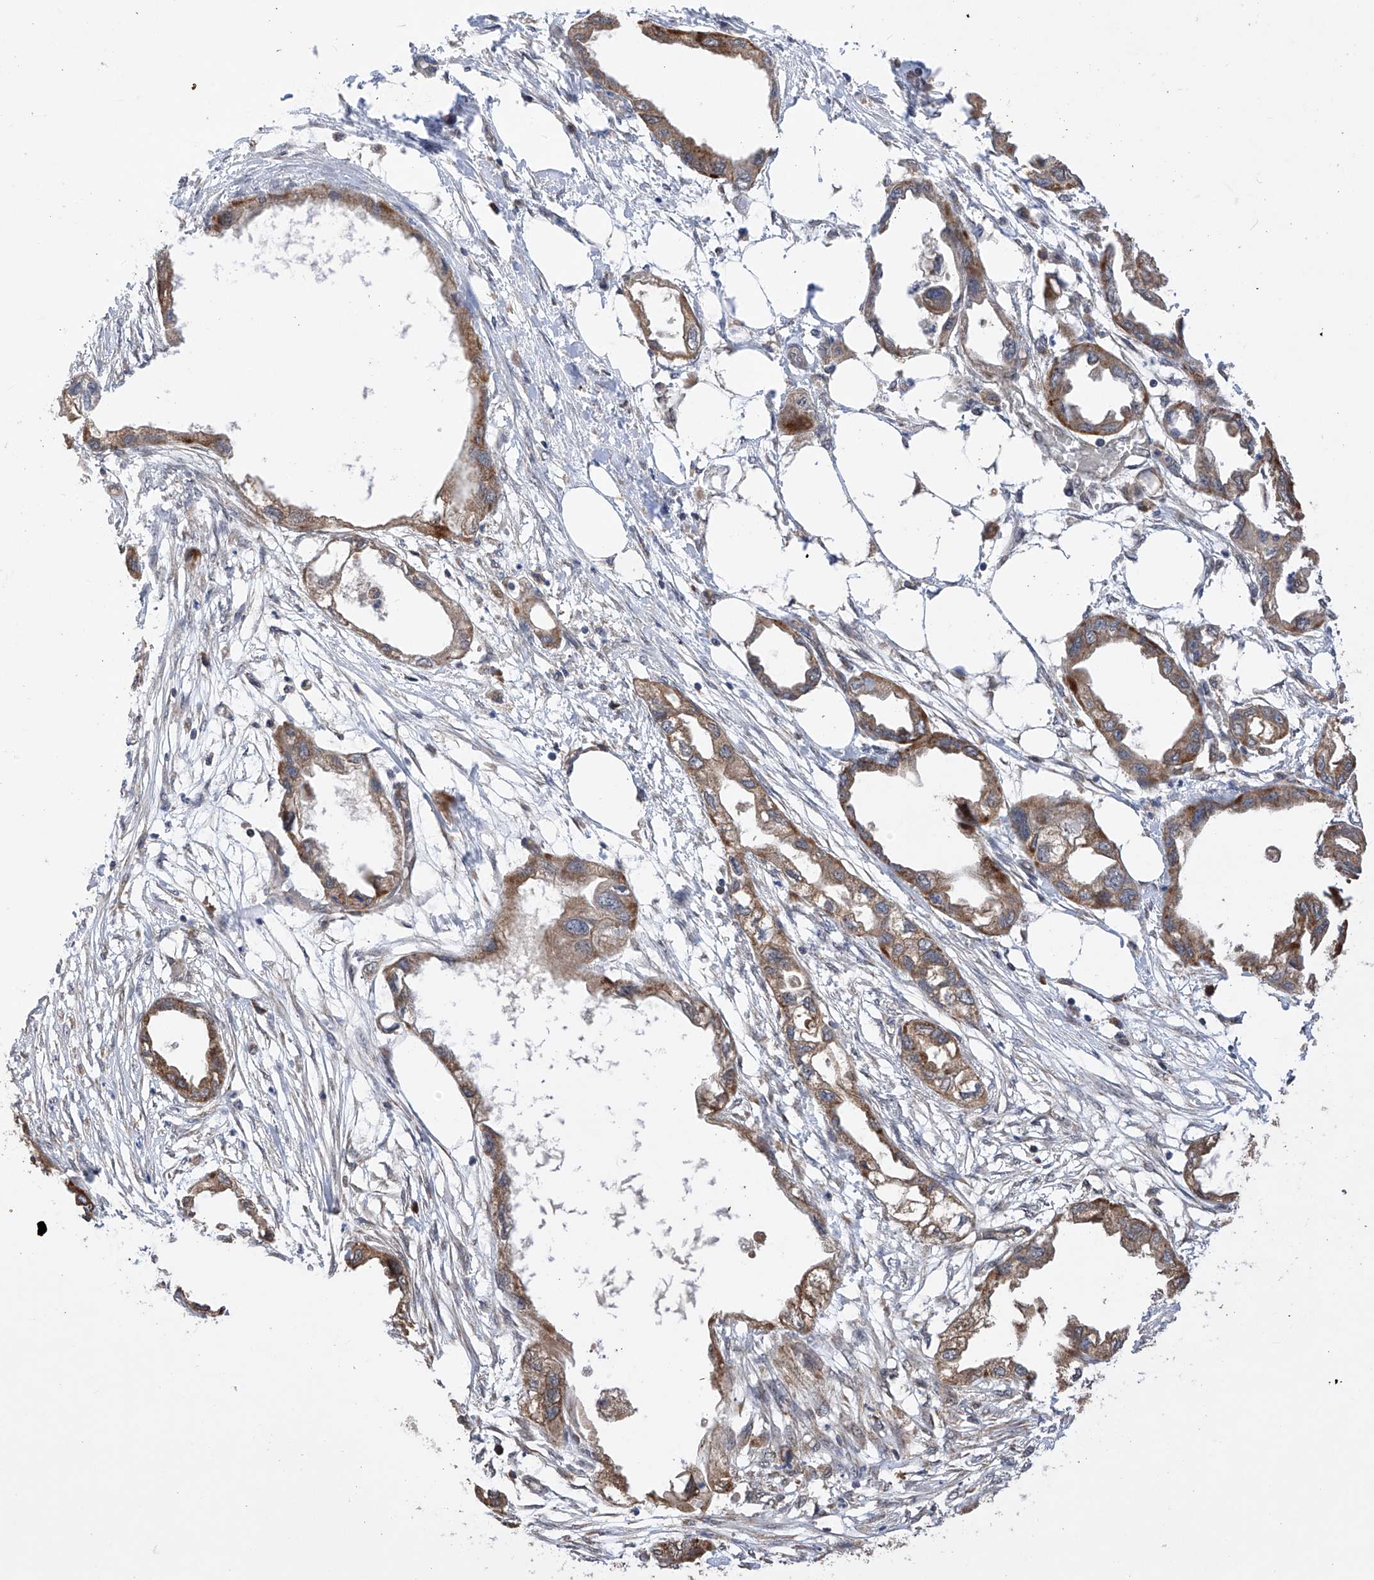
{"staining": {"intensity": "moderate", "quantity": ">75%", "location": "cytoplasmic/membranous"}, "tissue": "endometrial cancer", "cell_type": "Tumor cells", "image_type": "cancer", "snomed": [{"axis": "morphology", "description": "Adenocarcinoma, NOS"}, {"axis": "morphology", "description": "Adenocarcinoma, metastatic, NOS"}, {"axis": "topography", "description": "Adipose tissue"}, {"axis": "topography", "description": "Endometrium"}], "caption": "IHC of endometrial cancer (metastatic adenocarcinoma) exhibits medium levels of moderate cytoplasmic/membranous positivity in about >75% of tumor cells.", "gene": "SDHAF4", "patient": {"sex": "female", "age": 67}}